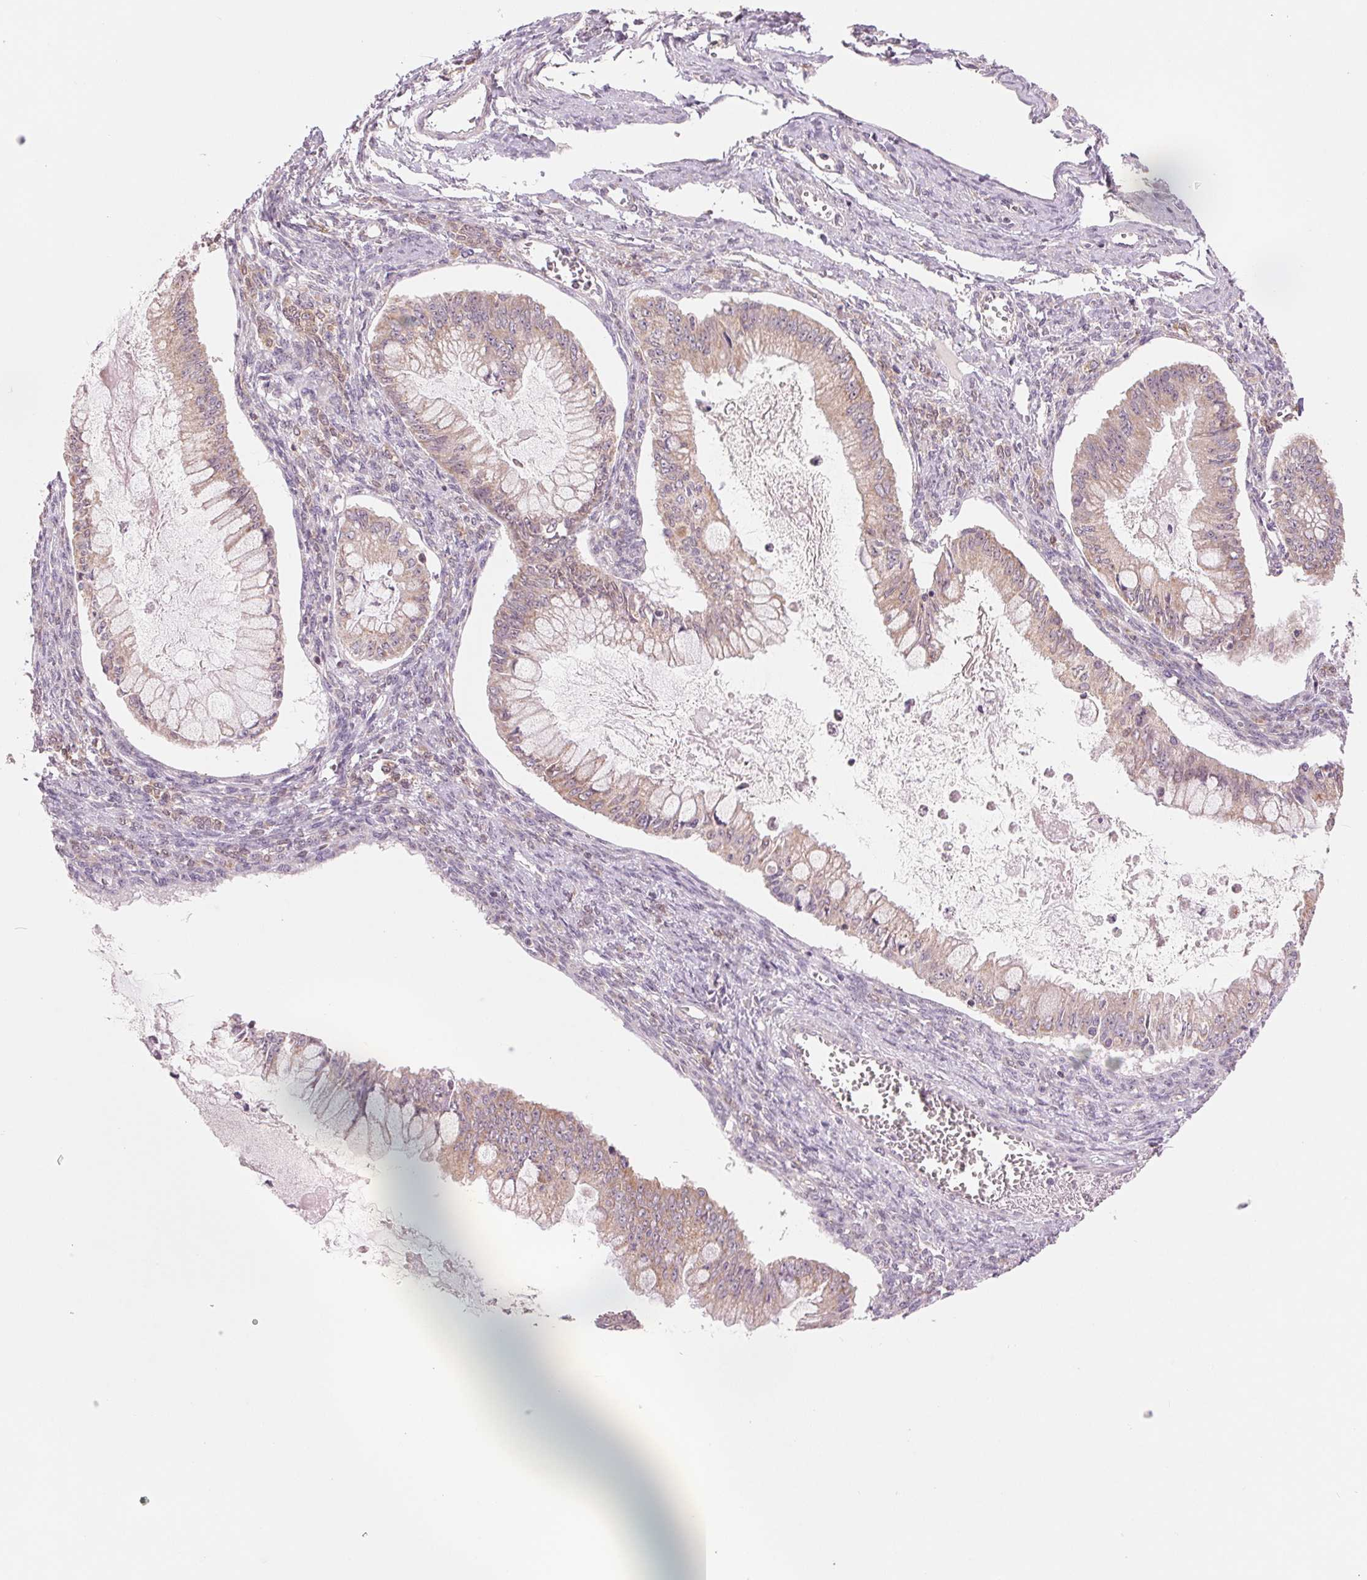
{"staining": {"intensity": "weak", "quantity": "25%-75%", "location": "cytoplasmic/membranous"}, "tissue": "ovarian cancer", "cell_type": "Tumor cells", "image_type": "cancer", "snomed": [{"axis": "morphology", "description": "Cystadenocarcinoma, mucinous, NOS"}, {"axis": "topography", "description": "Ovary"}], "caption": "Immunohistochemical staining of ovarian mucinous cystadenocarcinoma demonstrates low levels of weak cytoplasmic/membranous staining in approximately 25%-75% of tumor cells.", "gene": "TECR", "patient": {"sex": "female", "age": 34}}